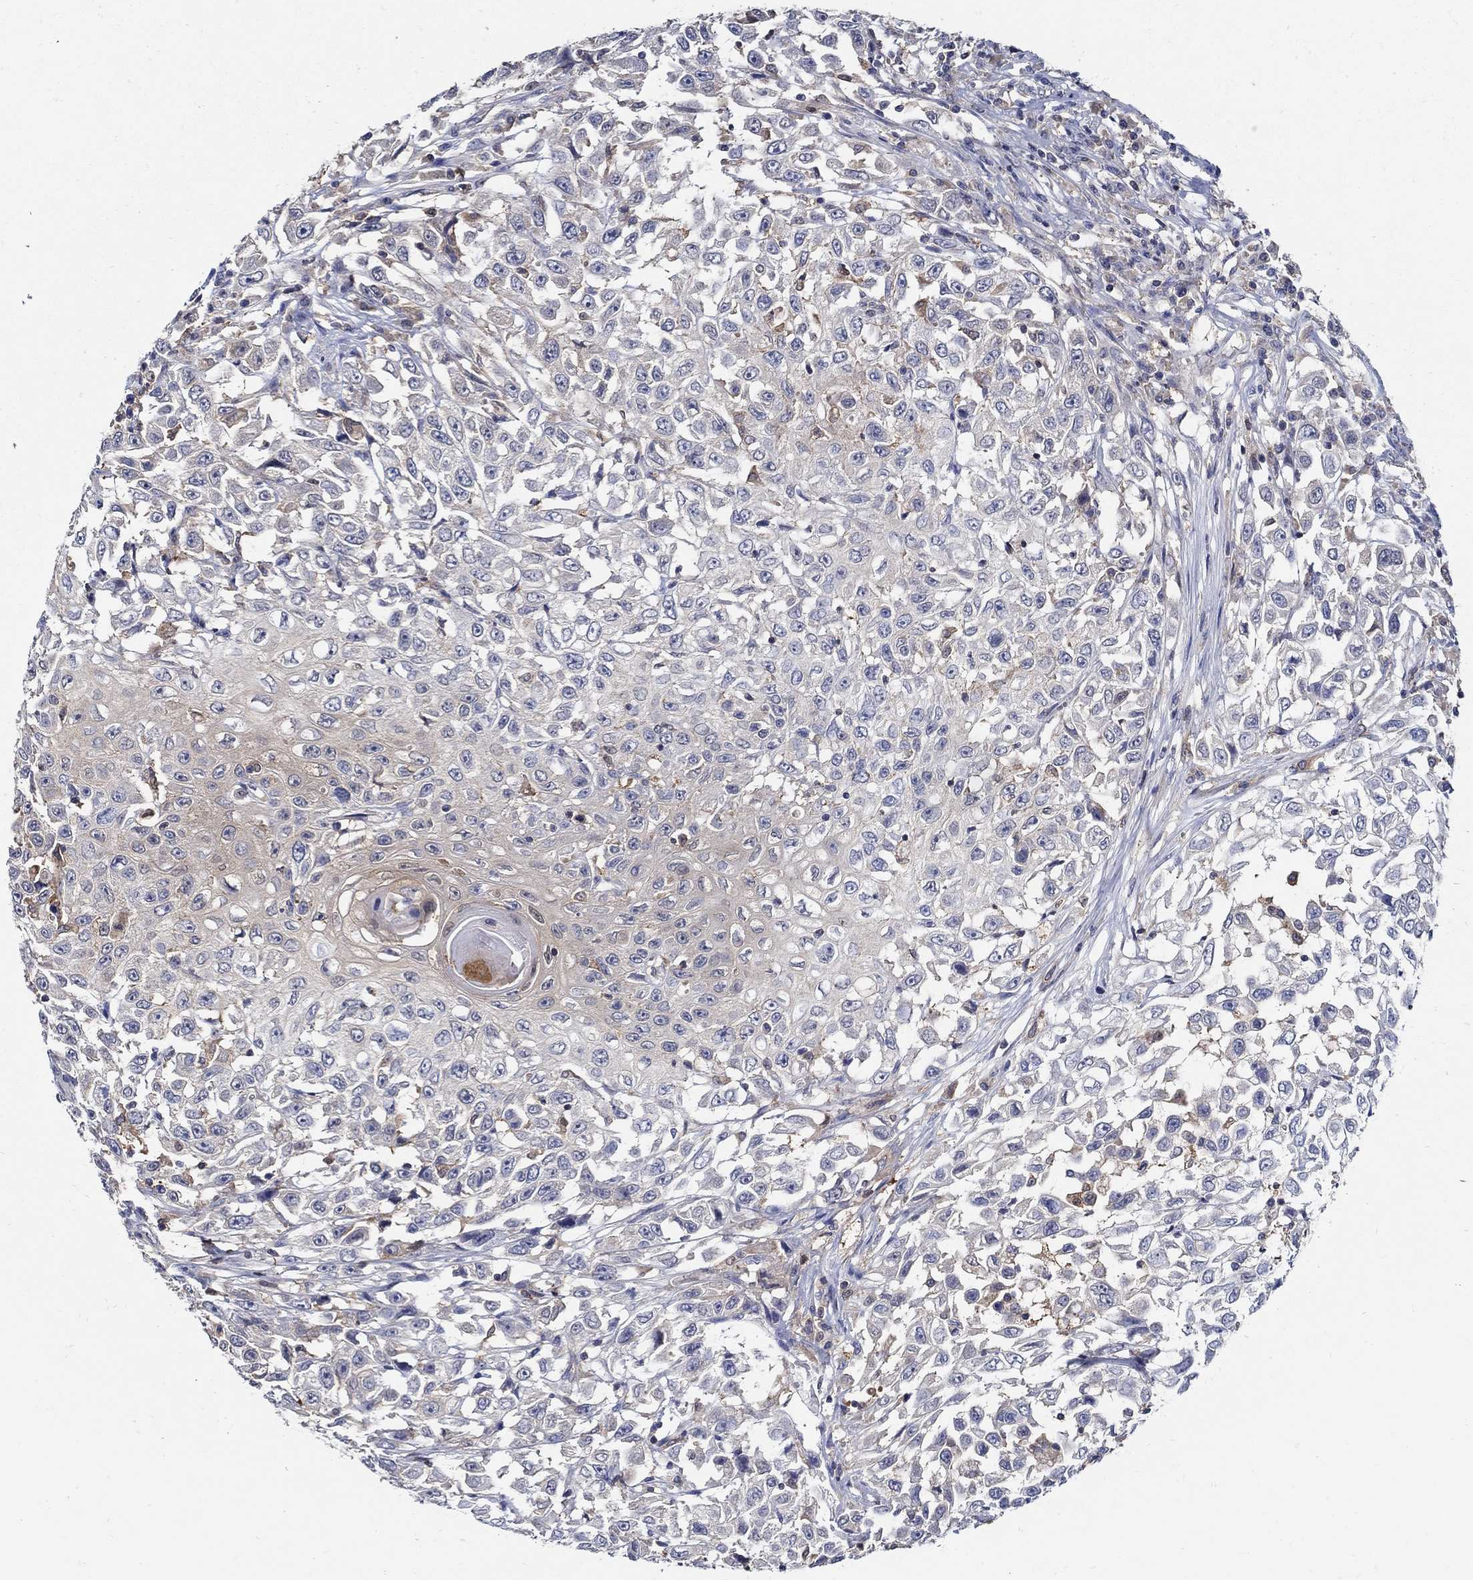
{"staining": {"intensity": "negative", "quantity": "none", "location": "none"}, "tissue": "urothelial cancer", "cell_type": "Tumor cells", "image_type": "cancer", "snomed": [{"axis": "morphology", "description": "Urothelial carcinoma, High grade"}, {"axis": "topography", "description": "Urinary bladder"}], "caption": "This micrograph is of urothelial cancer stained with immunohistochemistry (IHC) to label a protein in brown with the nuclei are counter-stained blue. There is no staining in tumor cells.", "gene": "MTHFR", "patient": {"sex": "female", "age": 56}}